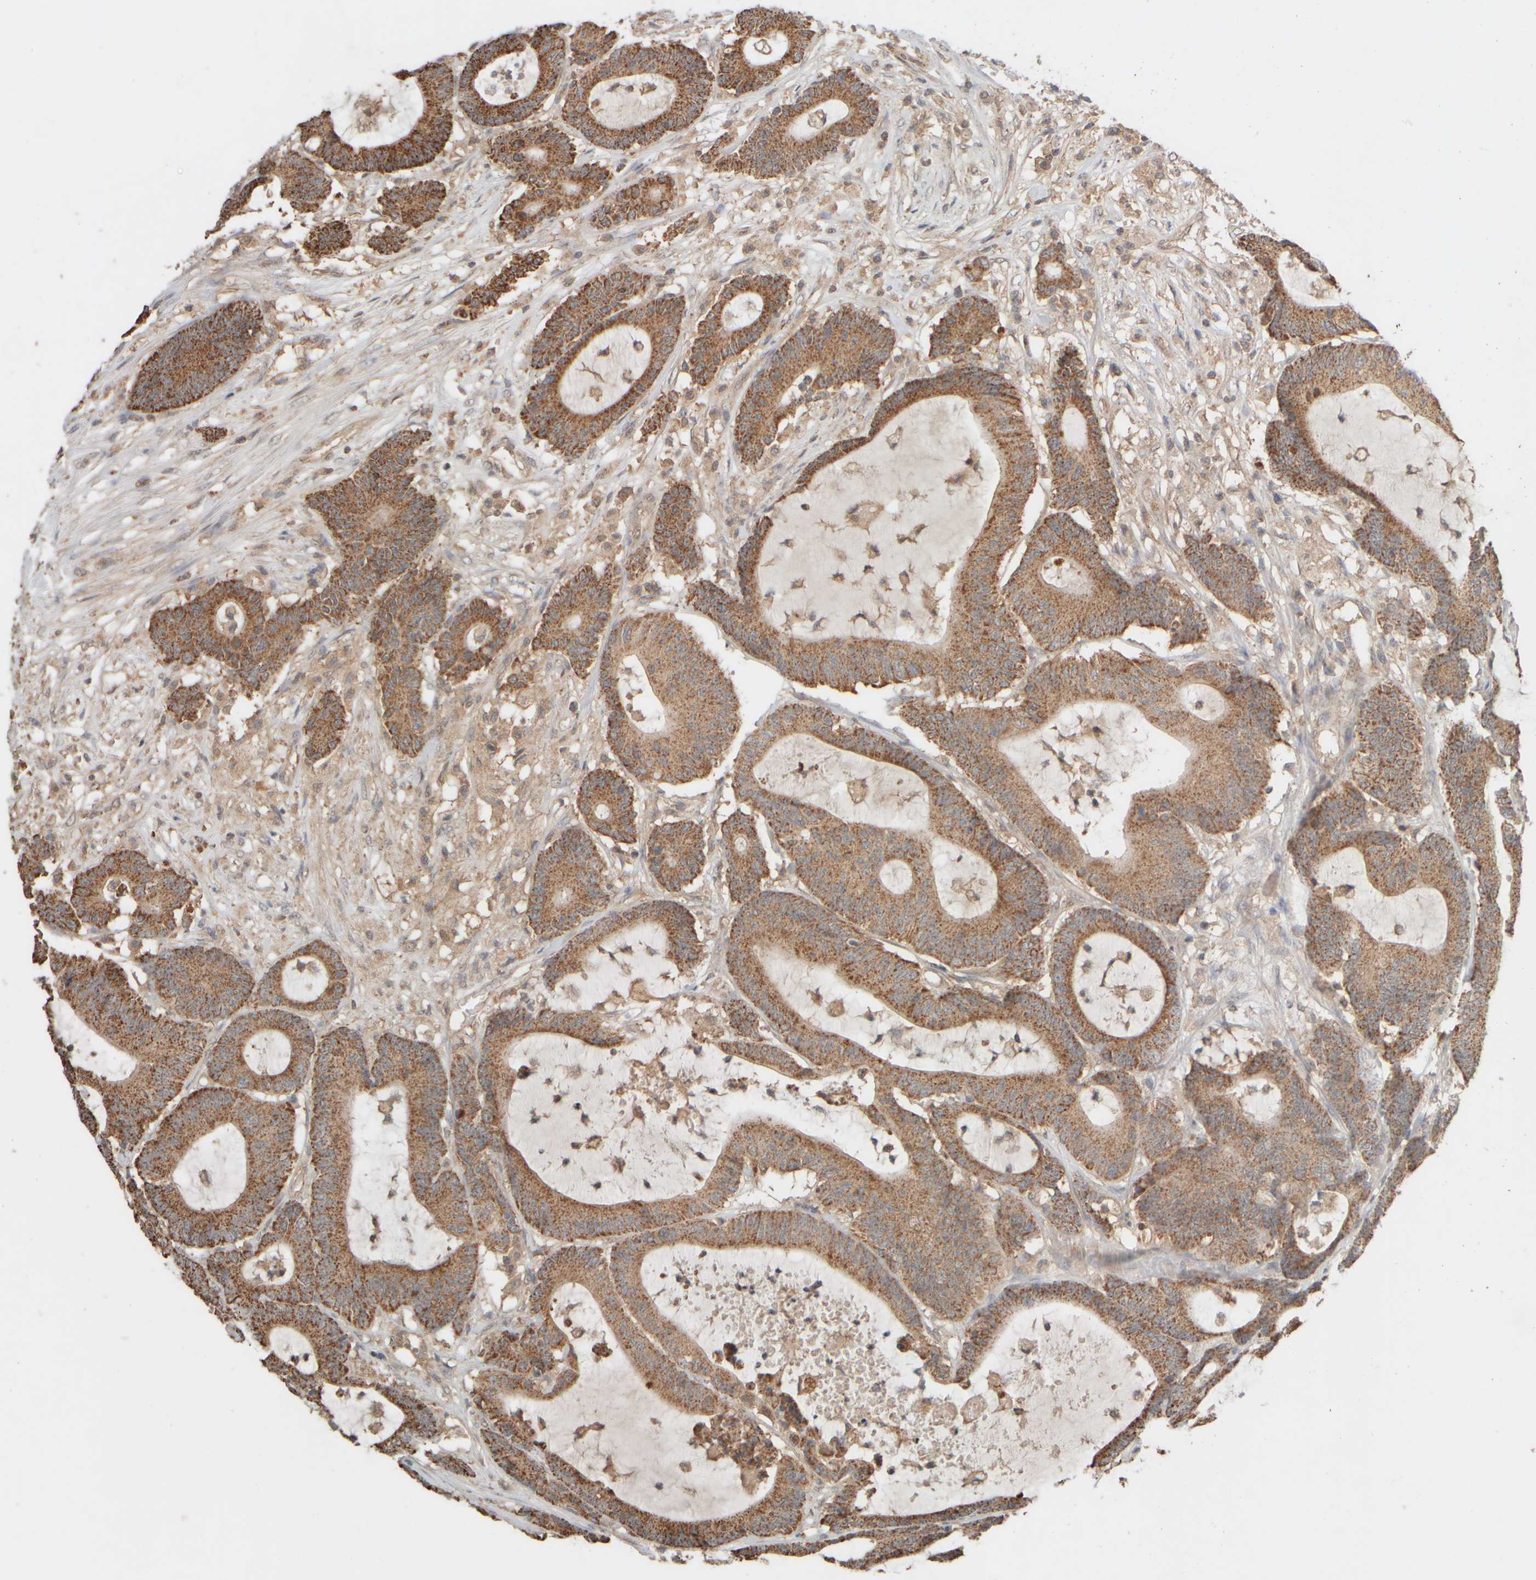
{"staining": {"intensity": "strong", "quantity": "25%-75%", "location": "cytoplasmic/membranous"}, "tissue": "colorectal cancer", "cell_type": "Tumor cells", "image_type": "cancer", "snomed": [{"axis": "morphology", "description": "Adenocarcinoma, NOS"}, {"axis": "topography", "description": "Colon"}], "caption": "Colorectal cancer tissue displays strong cytoplasmic/membranous expression in about 25%-75% of tumor cells, visualized by immunohistochemistry.", "gene": "EIF2B3", "patient": {"sex": "female", "age": 84}}